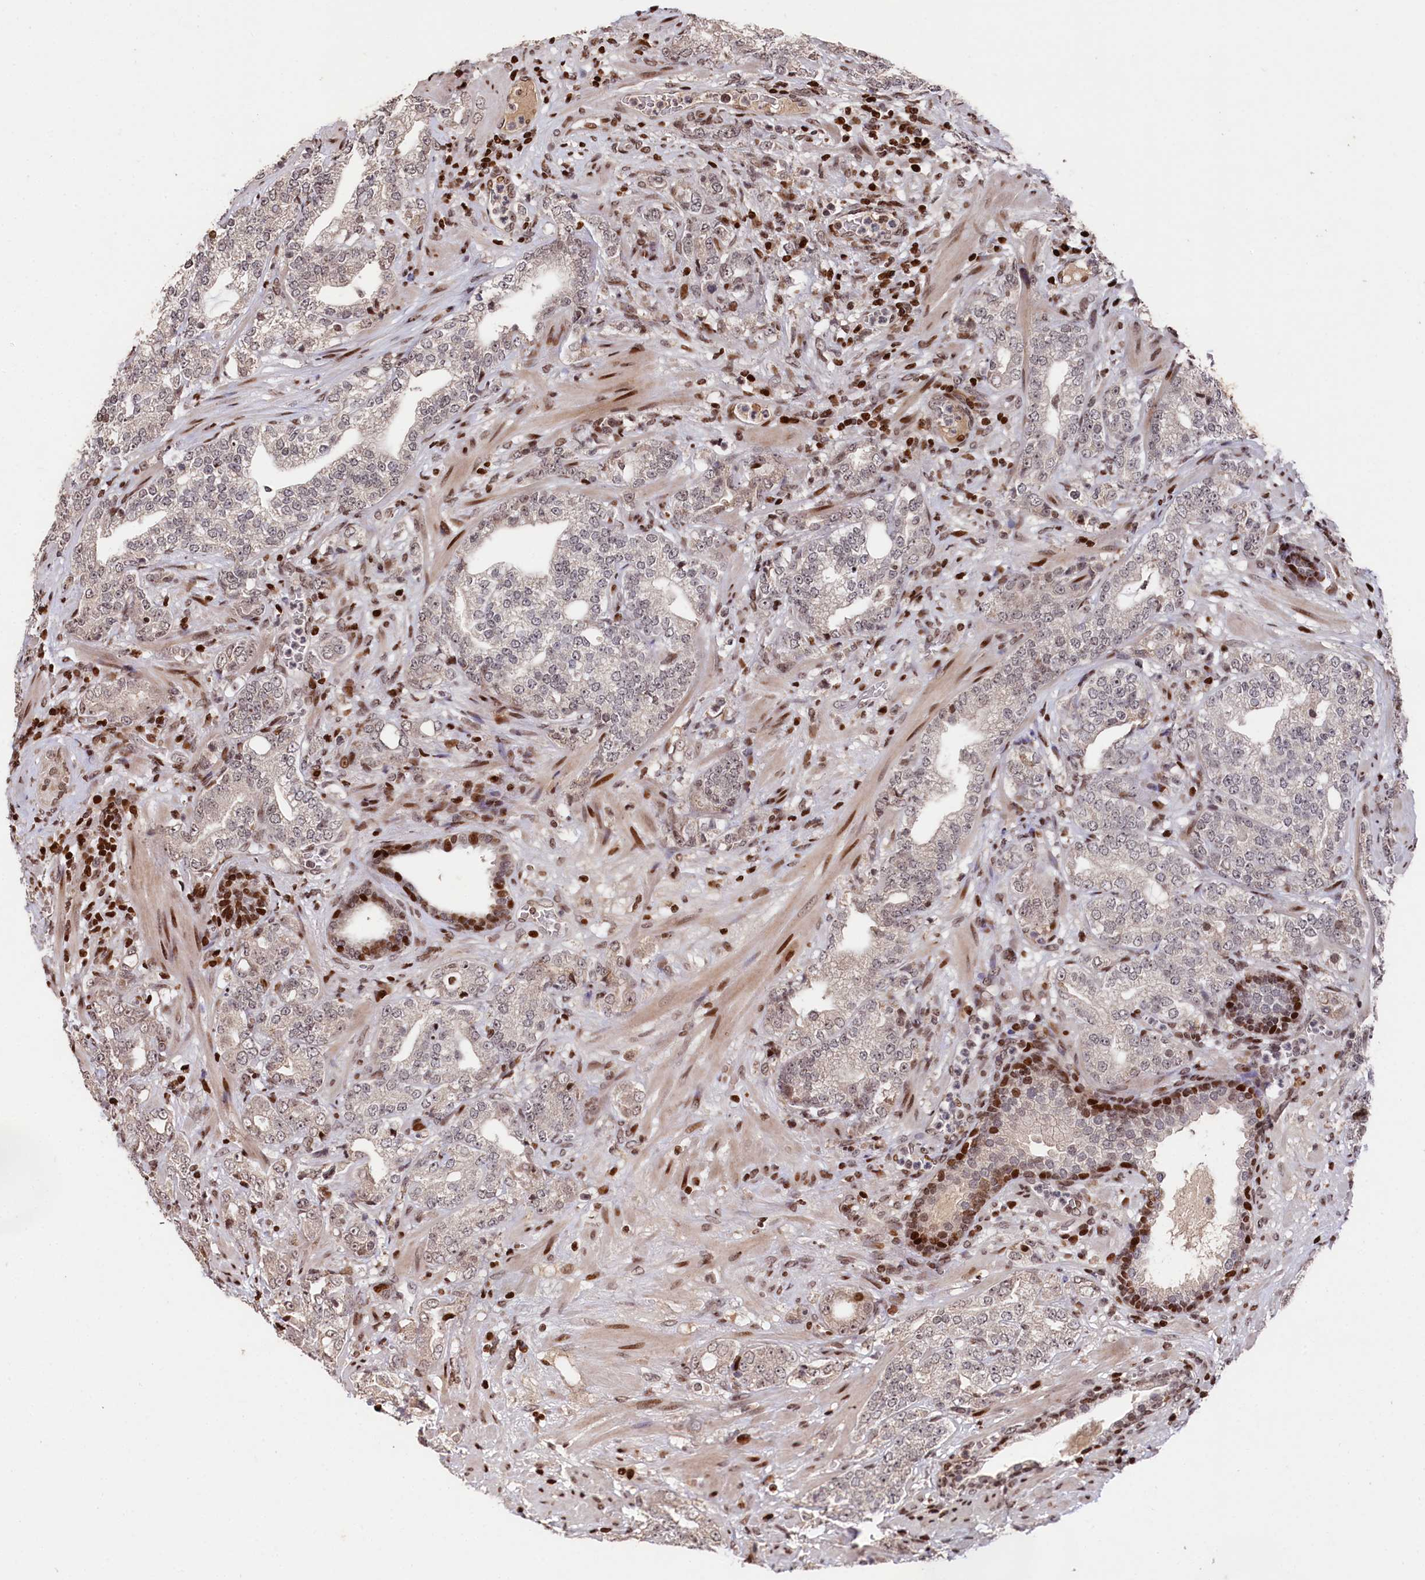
{"staining": {"intensity": "moderate", "quantity": "<25%", "location": "nuclear"}, "tissue": "prostate cancer", "cell_type": "Tumor cells", "image_type": "cancer", "snomed": [{"axis": "morphology", "description": "Adenocarcinoma, High grade"}, {"axis": "topography", "description": "Prostate"}], "caption": "Protein staining shows moderate nuclear positivity in approximately <25% of tumor cells in prostate high-grade adenocarcinoma.", "gene": "MCF2L2", "patient": {"sex": "male", "age": 64}}